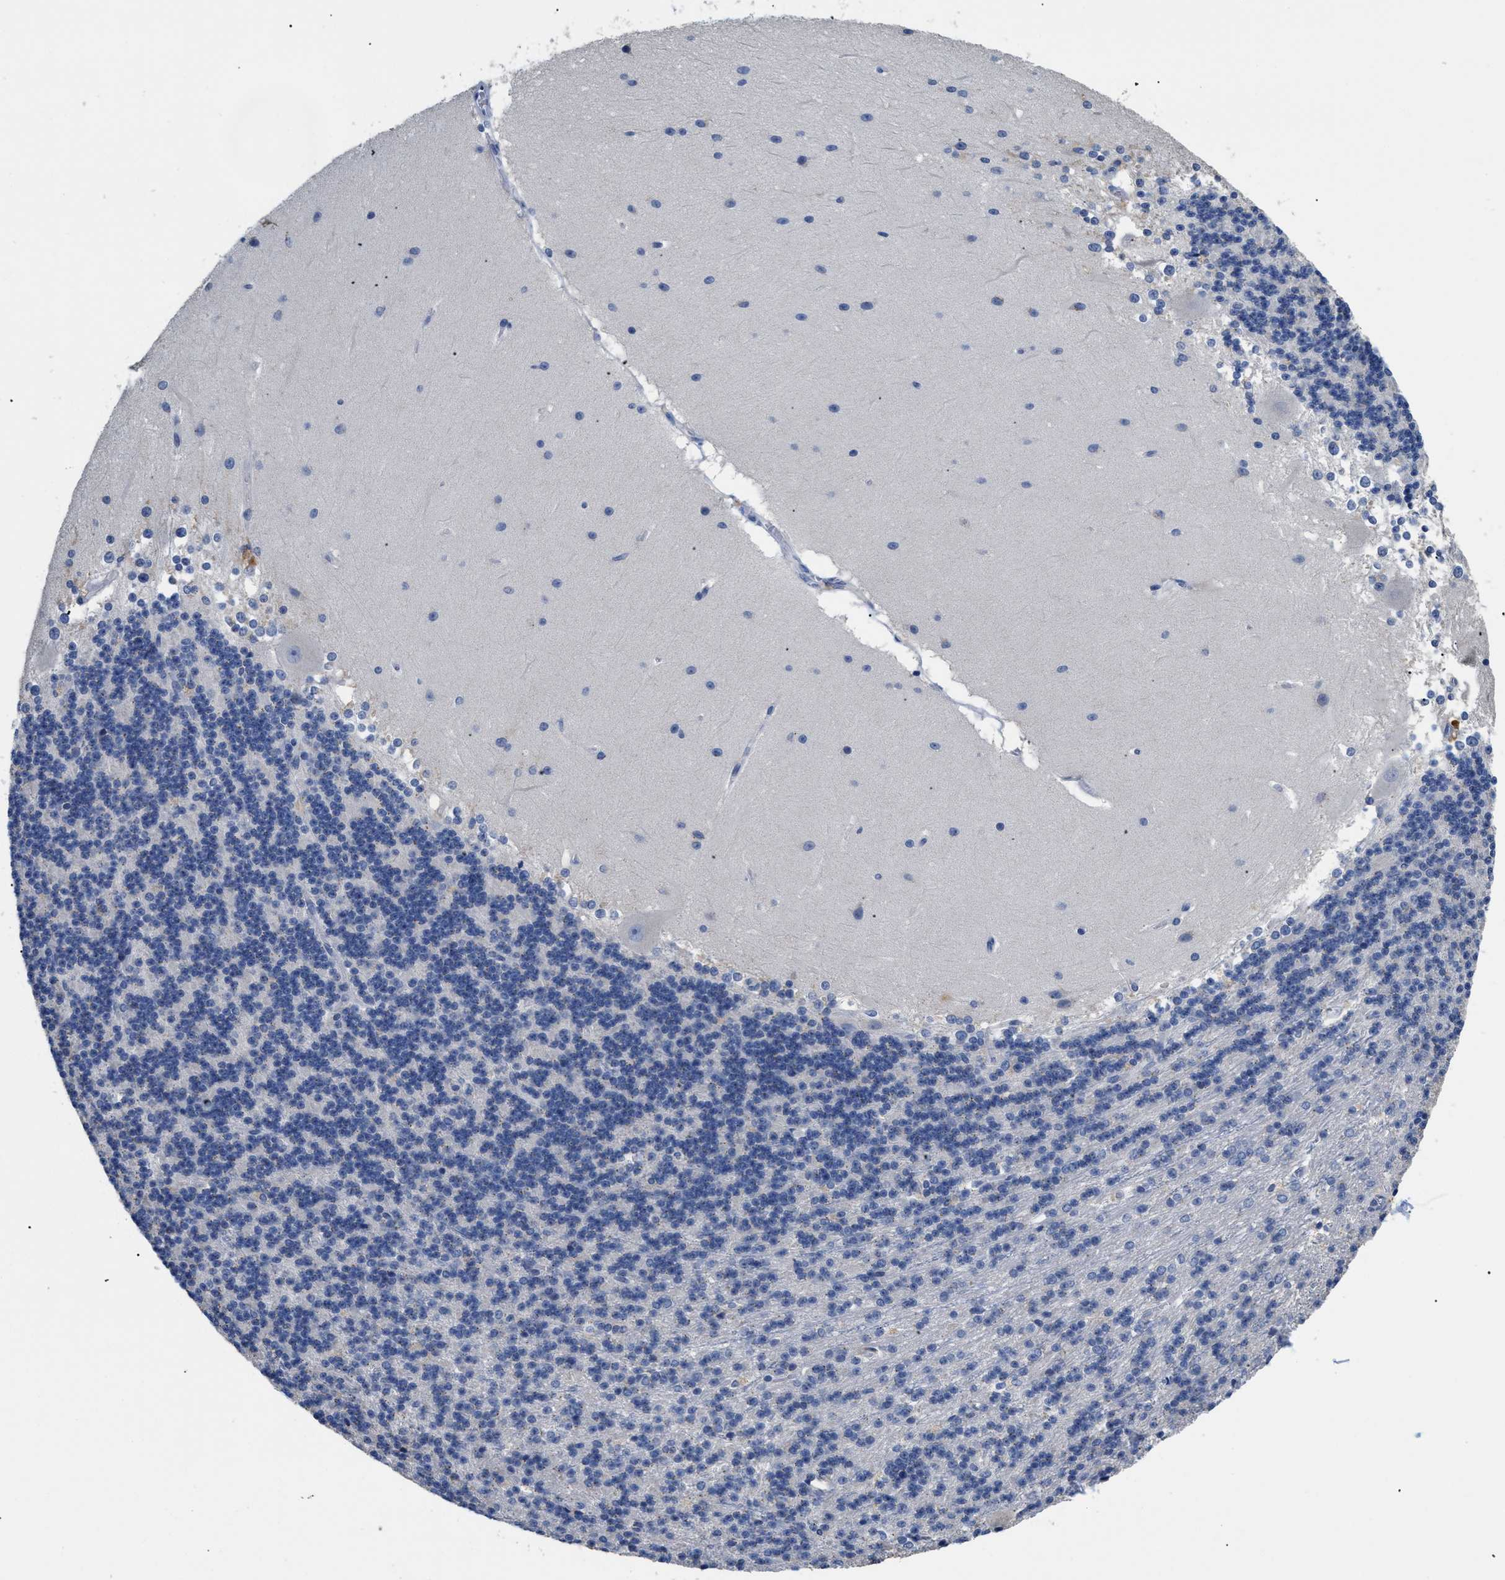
{"staining": {"intensity": "negative", "quantity": "none", "location": "none"}, "tissue": "cerebellum", "cell_type": "Cells in granular layer", "image_type": "normal", "snomed": [{"axis": "morphology", "description": "Normal tissue, NOS"}, {"axis": "topography", "description": "Cerebellum"}], "caption": "This is a image of immunohistochemistry (IHC) staining of normal cerebellum, which shows no positivity in cells in granular layer. The staining was performed using DAB (3,3'-diaminobenzidine) to visualize the protein expression in brown, while the nuclei were stained in blue with hematoxylin (Magnification: 20x).", "gene": "APOBEC2", "patient": {"sex": "female", "age": 19}}